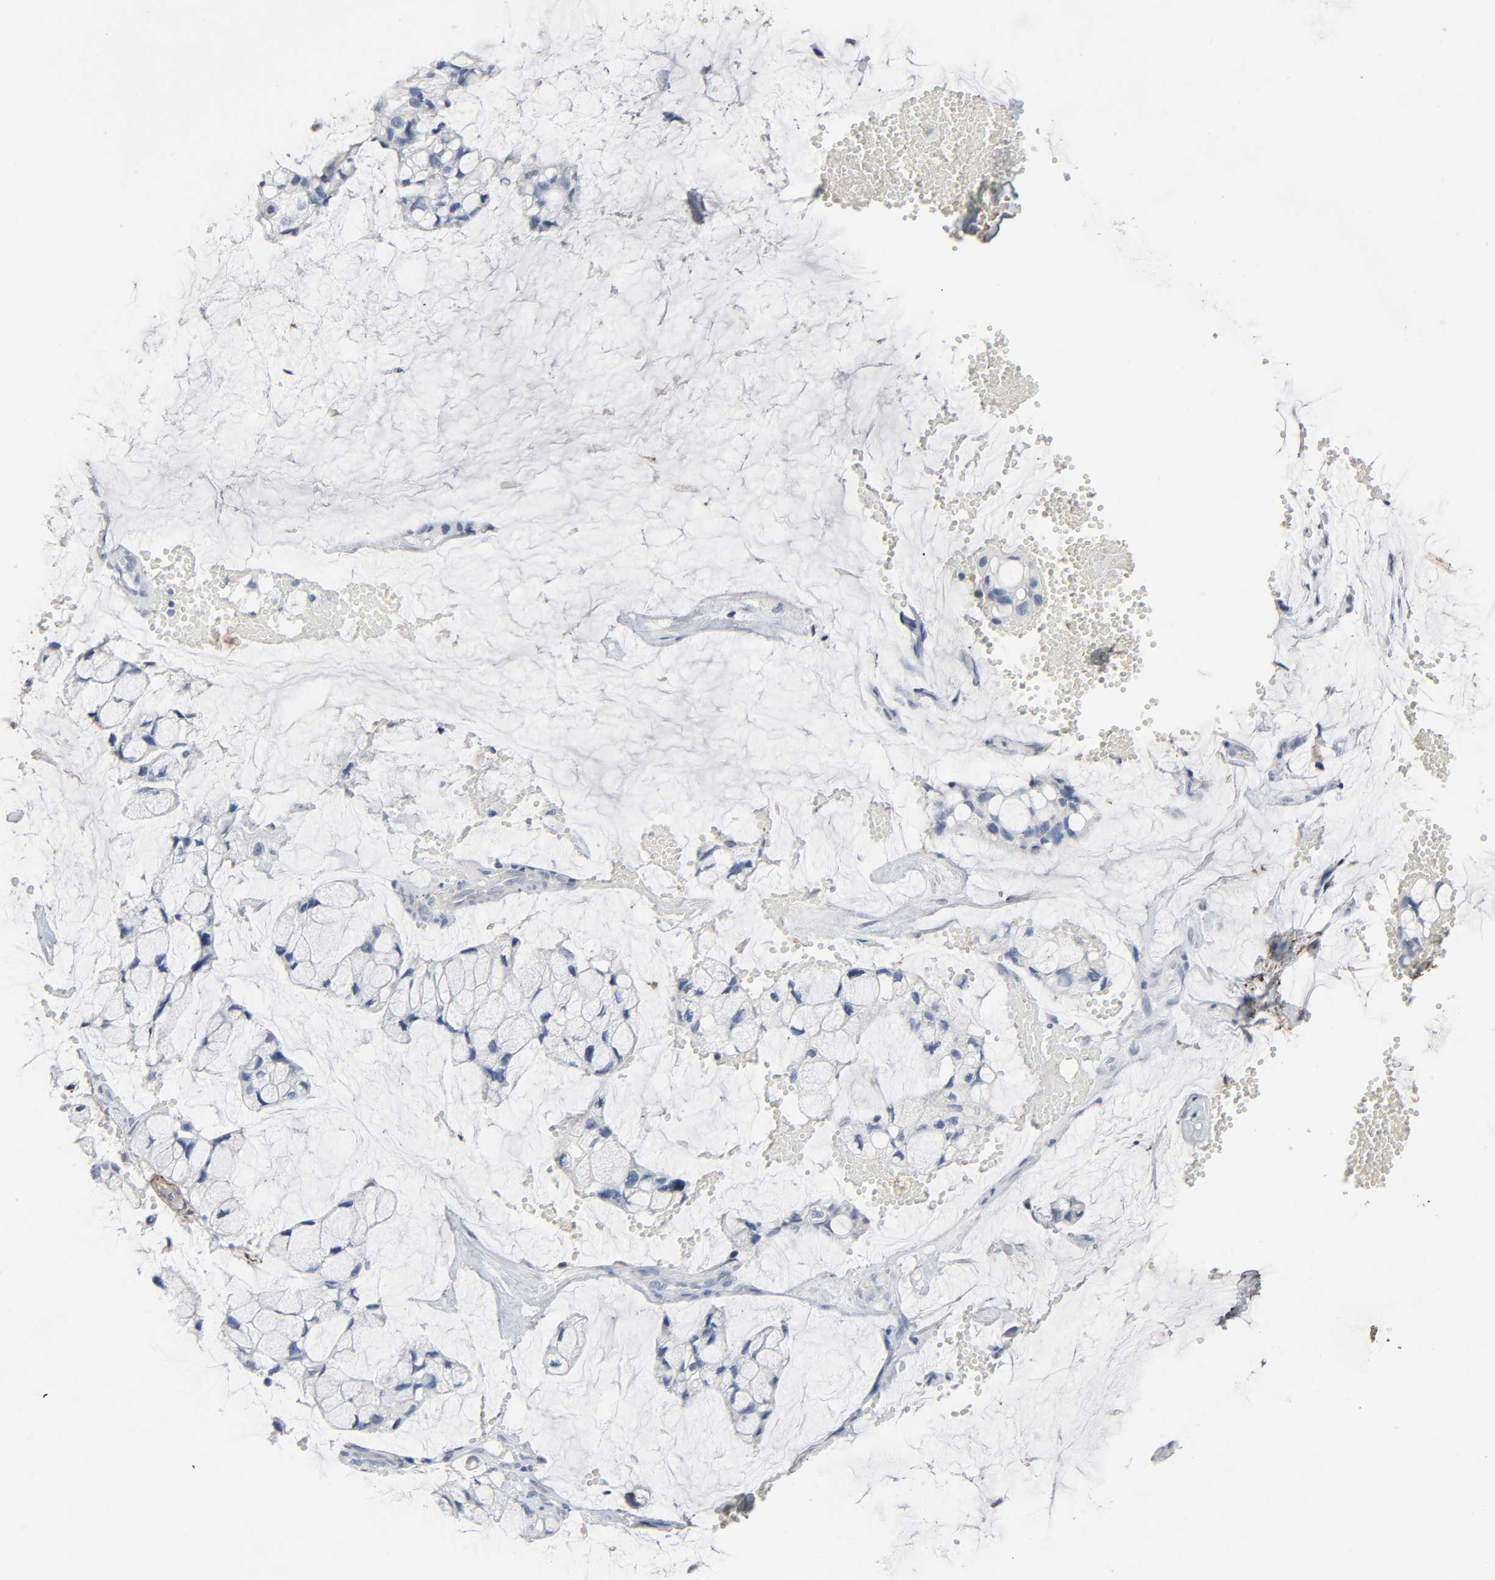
{"staining": {"intensity": "negative", "quantity": "none", "location": "none"}, "tissue": "ovarian cancer", "cell_type": "Tumor cells", "image_type": "cancer", "snomed": [{"axis": "morphology", "description": "Cystadenocarcinoma, mucinous, NOS"}, {"axis": "topography", "description": "Ovary"}], "caption": "High magnification brightfield microscopy of ovarian cancer stained with DAB (brown) and counterstained with hematoxylin (blue): tumor cells show no significant staining. (Brightfield microscopy of DAB (3,3'-diaminobenzidine) immunohistochemistry (IHC) at high magnification).", "gene": "FBLN5", "patient": {"sex": "female", "age": 39}}